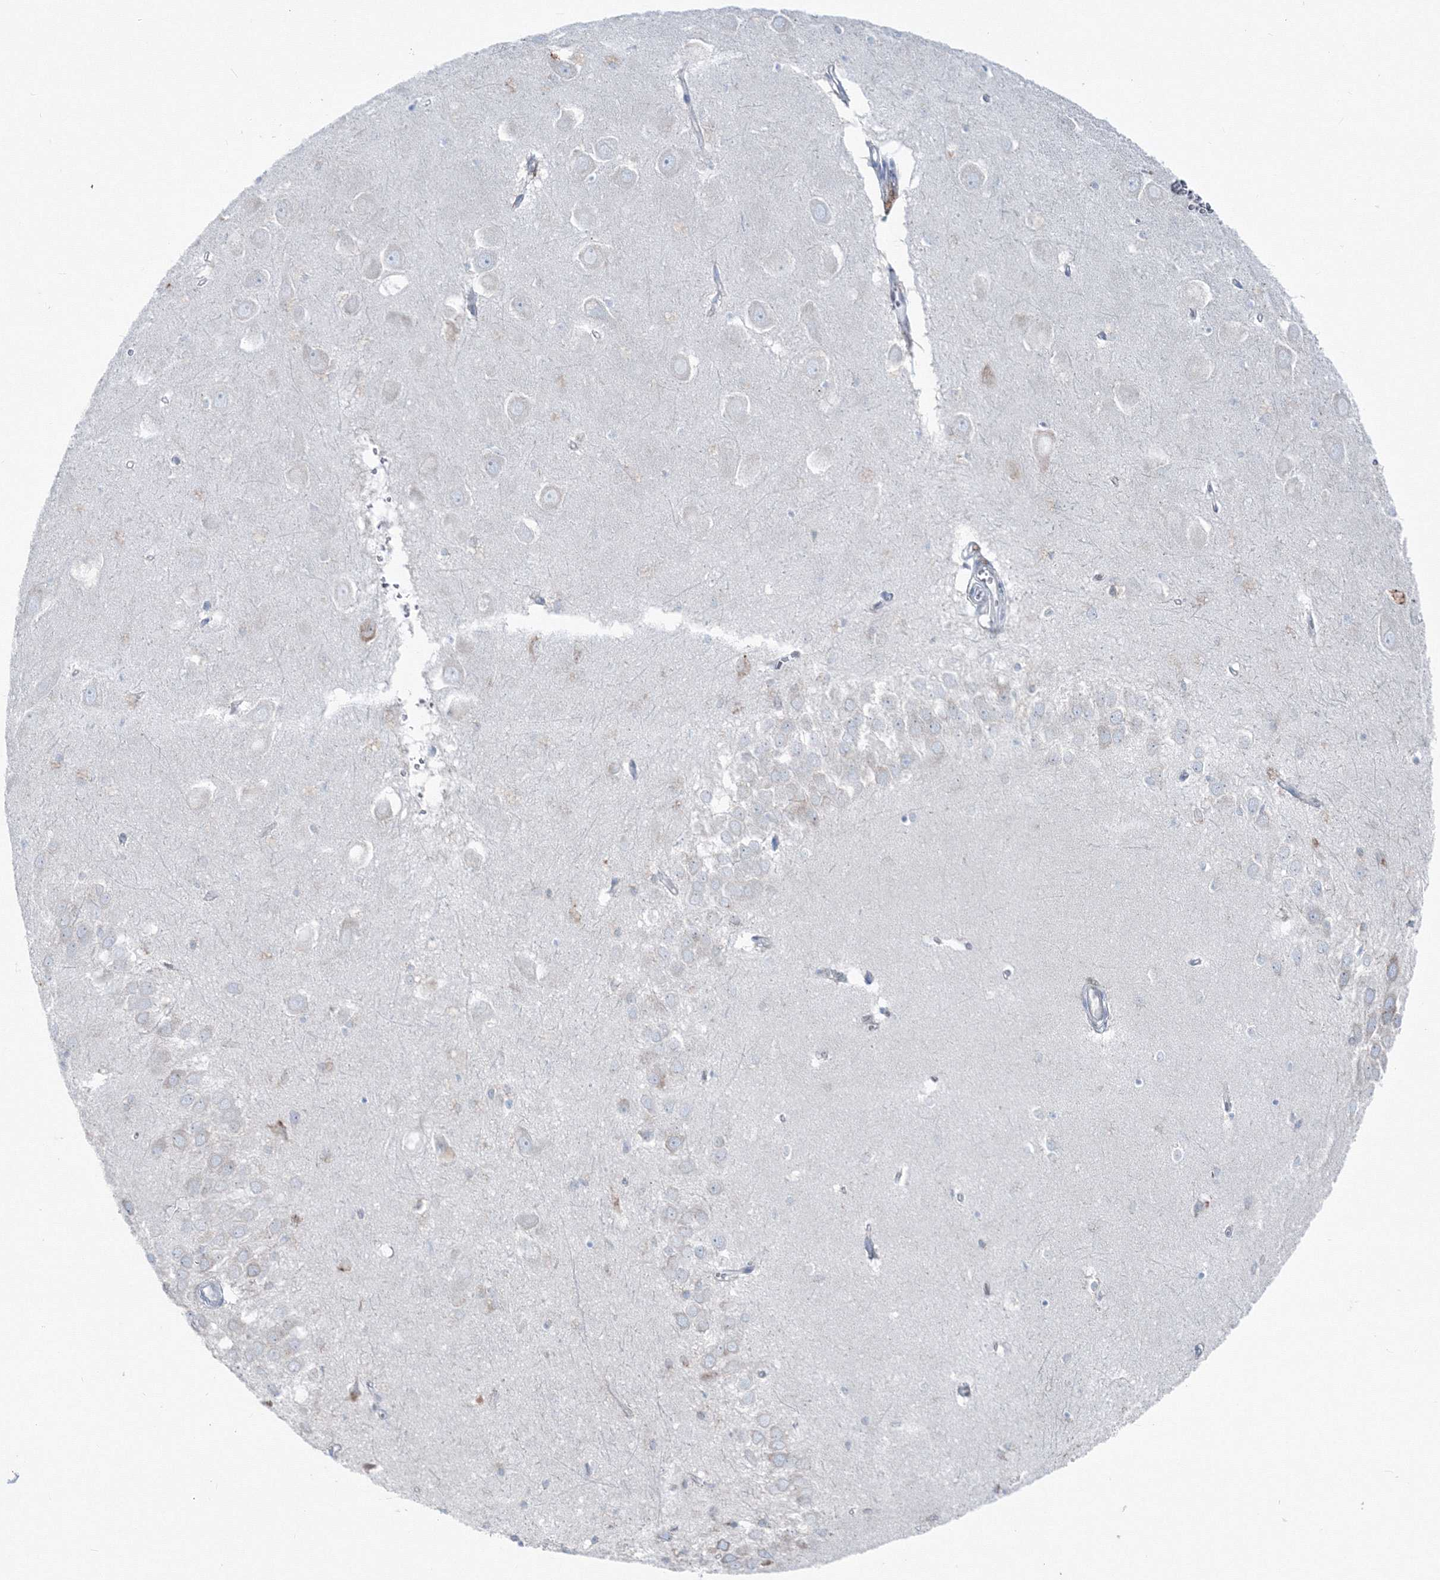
{"staining": {"intensity": "negative", "quantity": "none", "location": "none"}, "tissue": "hippocampus", "cell_type": "Glial cells", "image_type": "normal", "snomed": [{"axis": "morphology", "description": "Normal tissue, NOS"}, {"axis": "topography", "description": "Hippocampus"}], "caption": "Human hippocampus stained for a protein using IHC reveals no expression in glial cells.", "gene": "ENSG00000285283", "patient": {"sex": "female", "age": 64}}